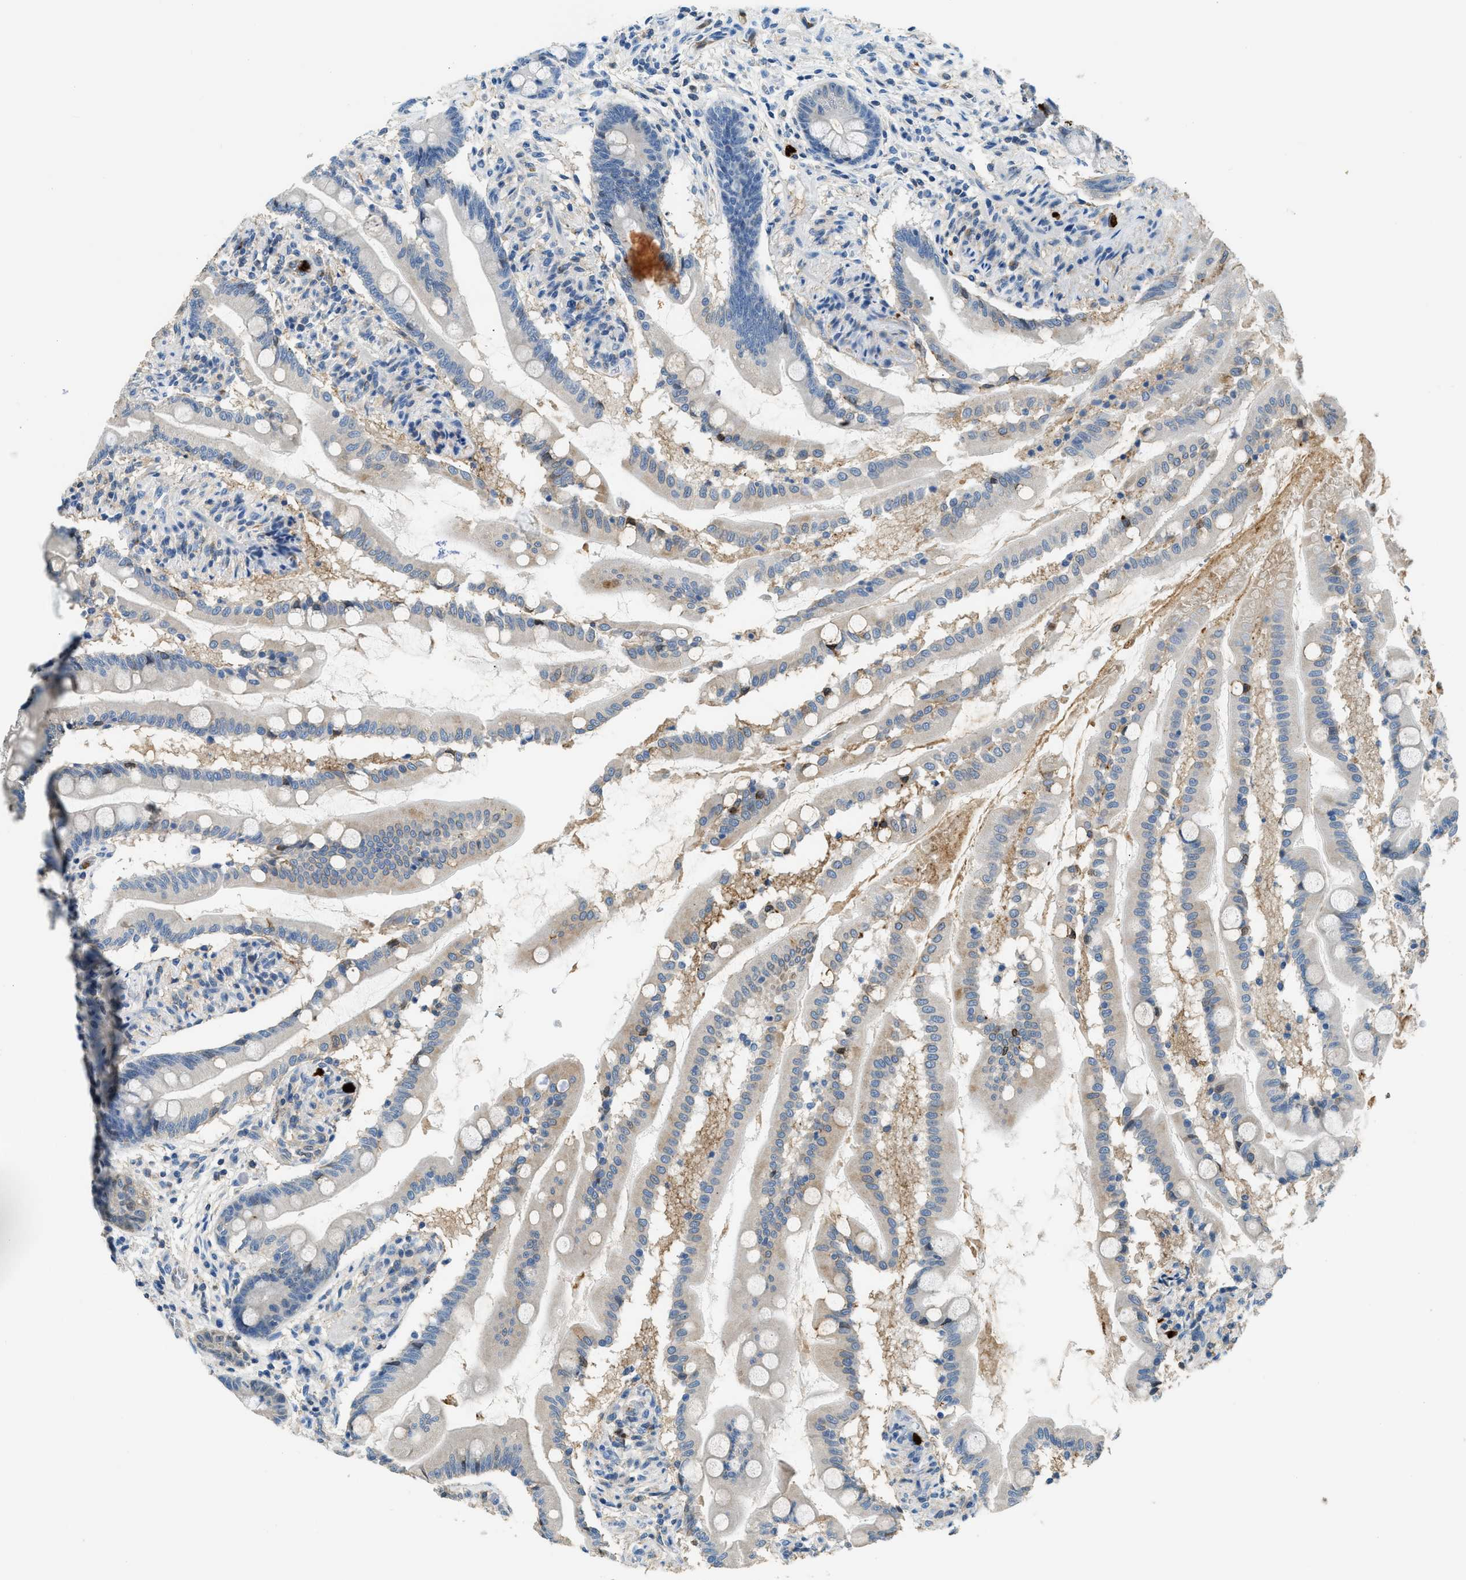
{"staining": {"intensity": "moderate", "quantity": "<25%", "location": "cytoplasmic/membranous,nuclear"}, "tissue": "small intestine", "cell_type": "Glandular cells", "image_type": "normal", "snomed": [{"axis": "morphology", "description": "Normal tissue, NOS"}, {"axis": "topography", "description": "Small intestine"}], "caption": "The image demonstrates immunohistochemical staining of benign small intestine. There is moderate cytoplasmic/membranous,nuclear staining is seen in about <25% of glandular cells.", "gene": "ANXA3", "patient": {"sex": "female", "age": 56}}